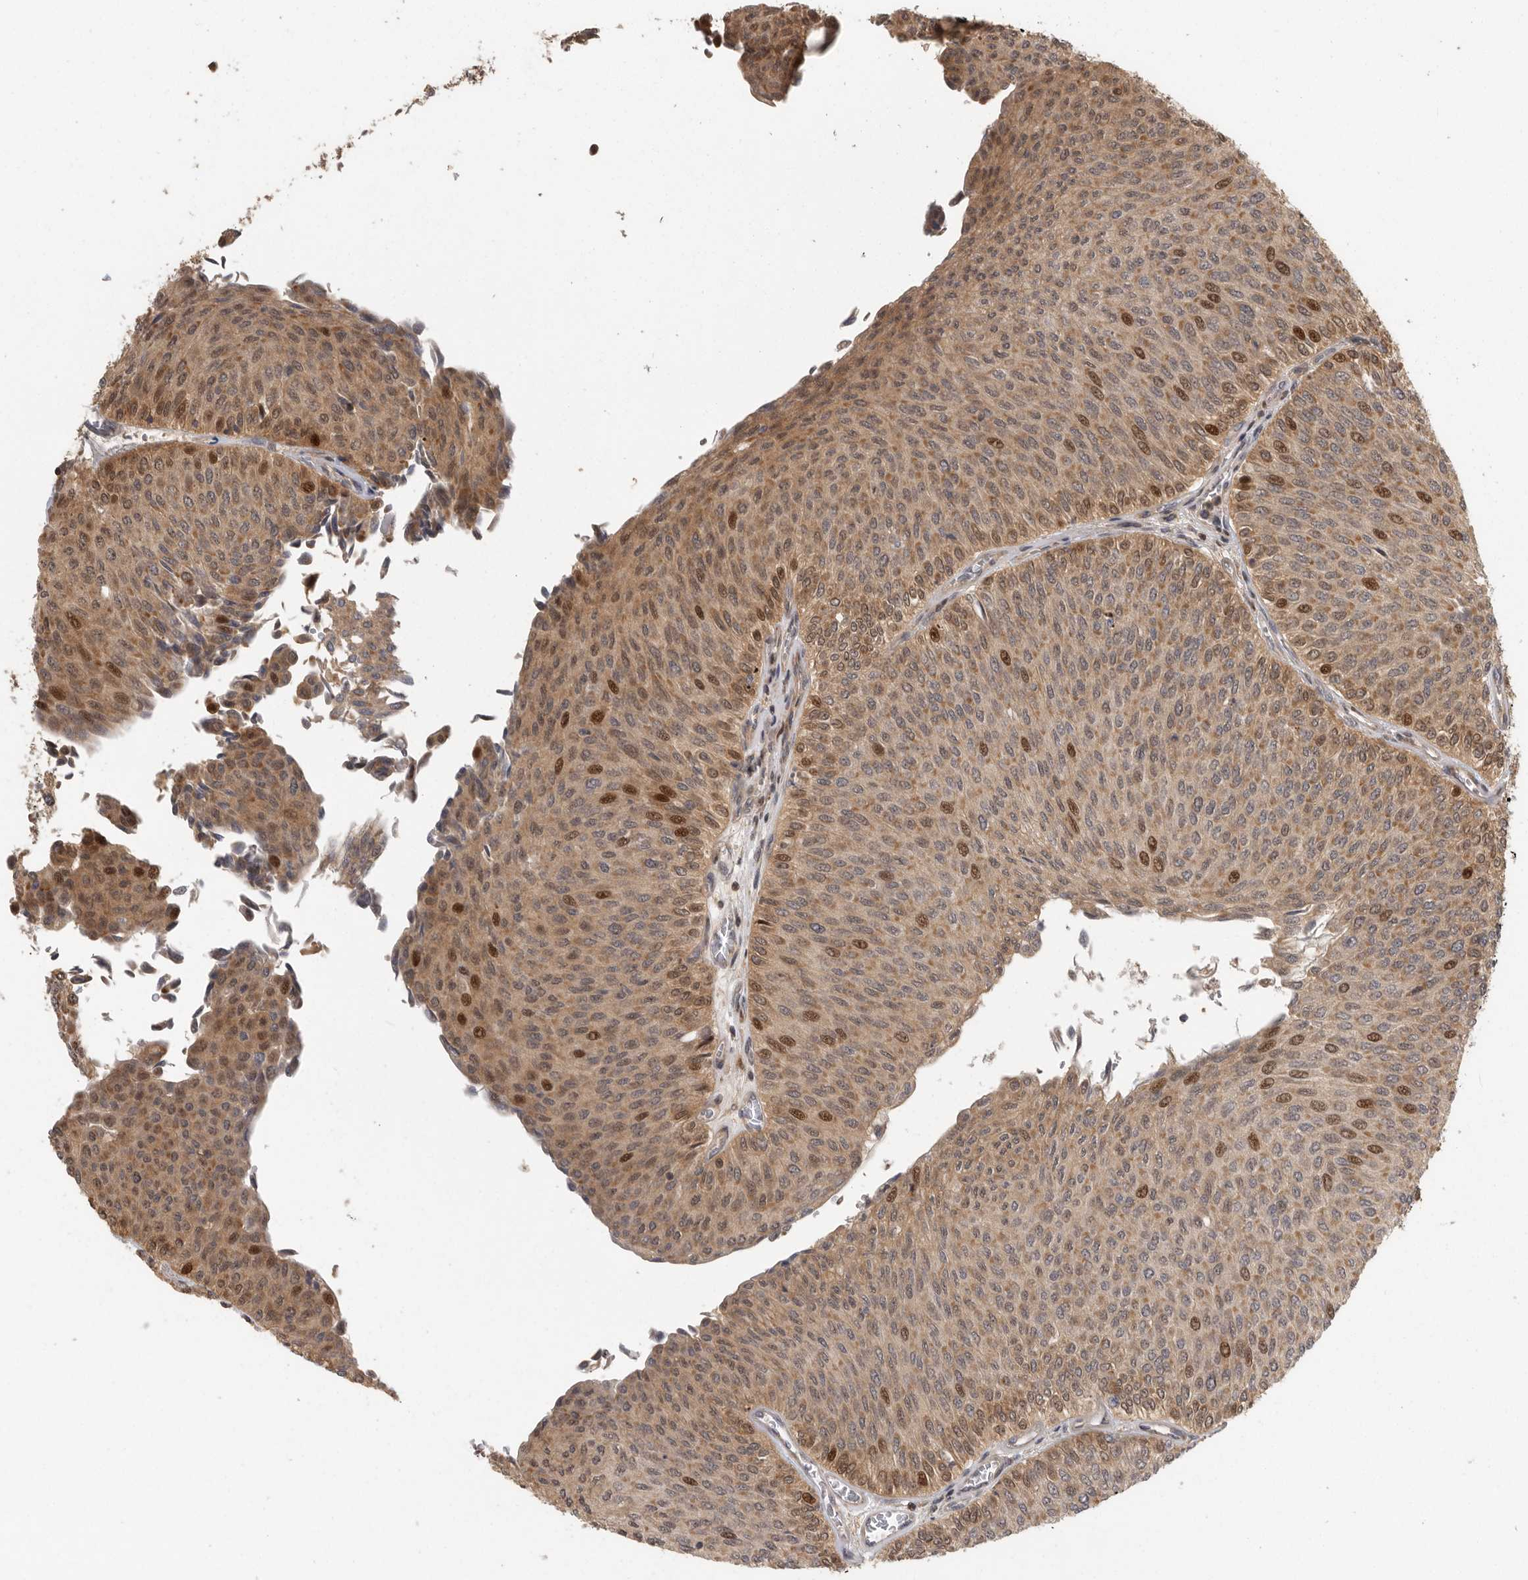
{"staining": {"intensity": "strong", "quantity": "25%-75%", "location": "cytoplasmic/membranous,nuclear"}, "tissue": "urothelial cancer", "cell_type": "Tumor cells", "image_type": "cancer", "snomed": [{"axis": "morphology", "description": "Urothelial carcinoma, Low grade"}, {"axis": "topography", "description": "Urinary bladder"}], "caption": "This photomicrograph displays immunohistochemistry staining of low-grade urothelial carcinoma, with high strong cytoplasmic/membranous and nuclear staining in about 25%-75% of tumor cells.", "gene": "SWT1", "patient": {"sex": "male", "age": 78}}